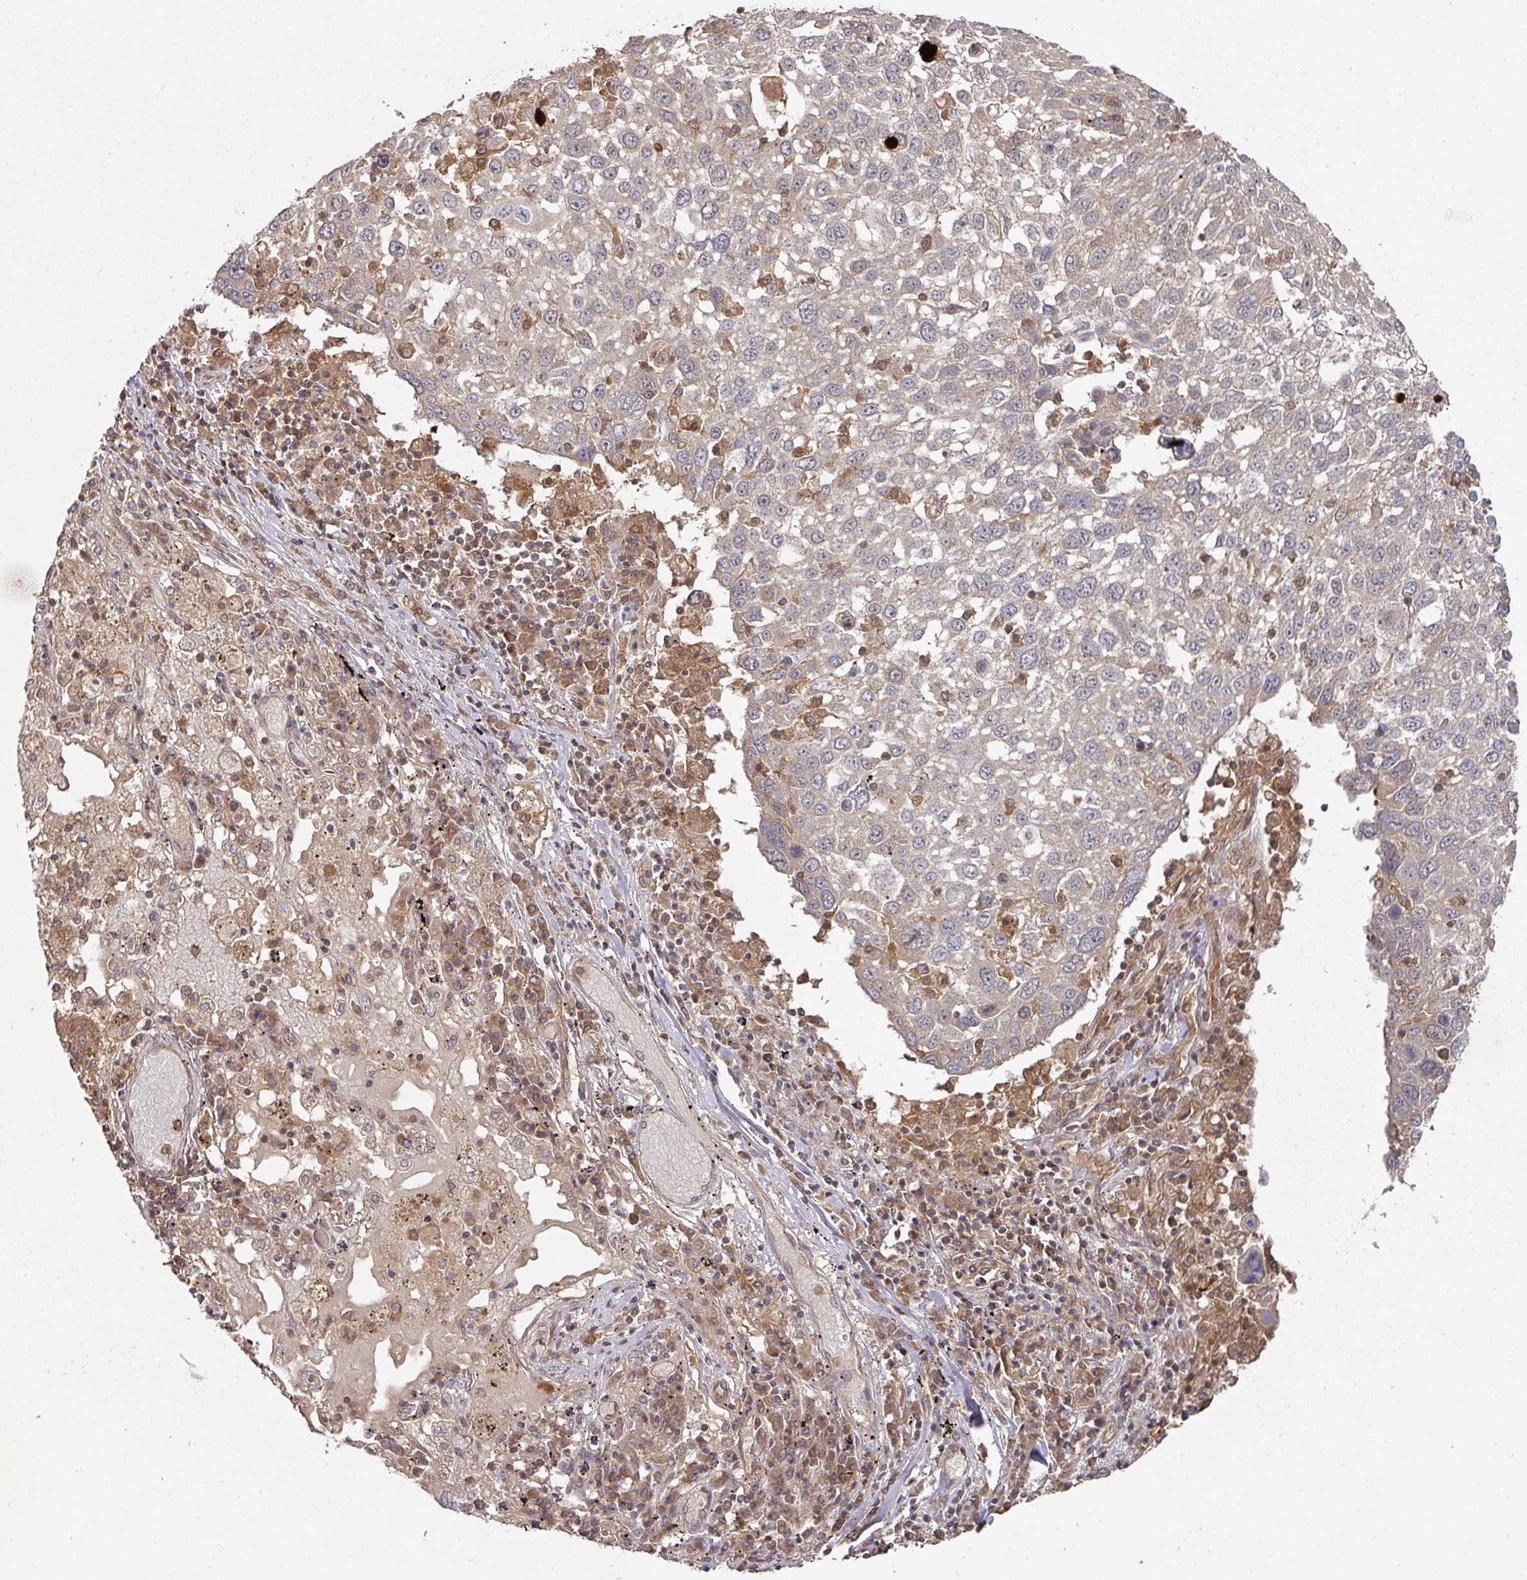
{"staining": {"intensity": "negative", "quantity": "none", "location": "none"}, "tissue": "lung cancer", "cell_type": "Tumor cells", "image_type": "cancer", "snomed": [{"axis": "morphology", "description": "Squamous cell carcinoma, NOS"}, {"axis": "topography", "description": "Lung"}], "caption": "DAB (3,3'-diaminobenzidine) immunohistochemical staining of lung cancer (squamous cell carcinoma) demonstrates no significant expression in tumor cells.", "gene": "EIF4EBP2", "patient": {"sex": "male", "age": 65}}